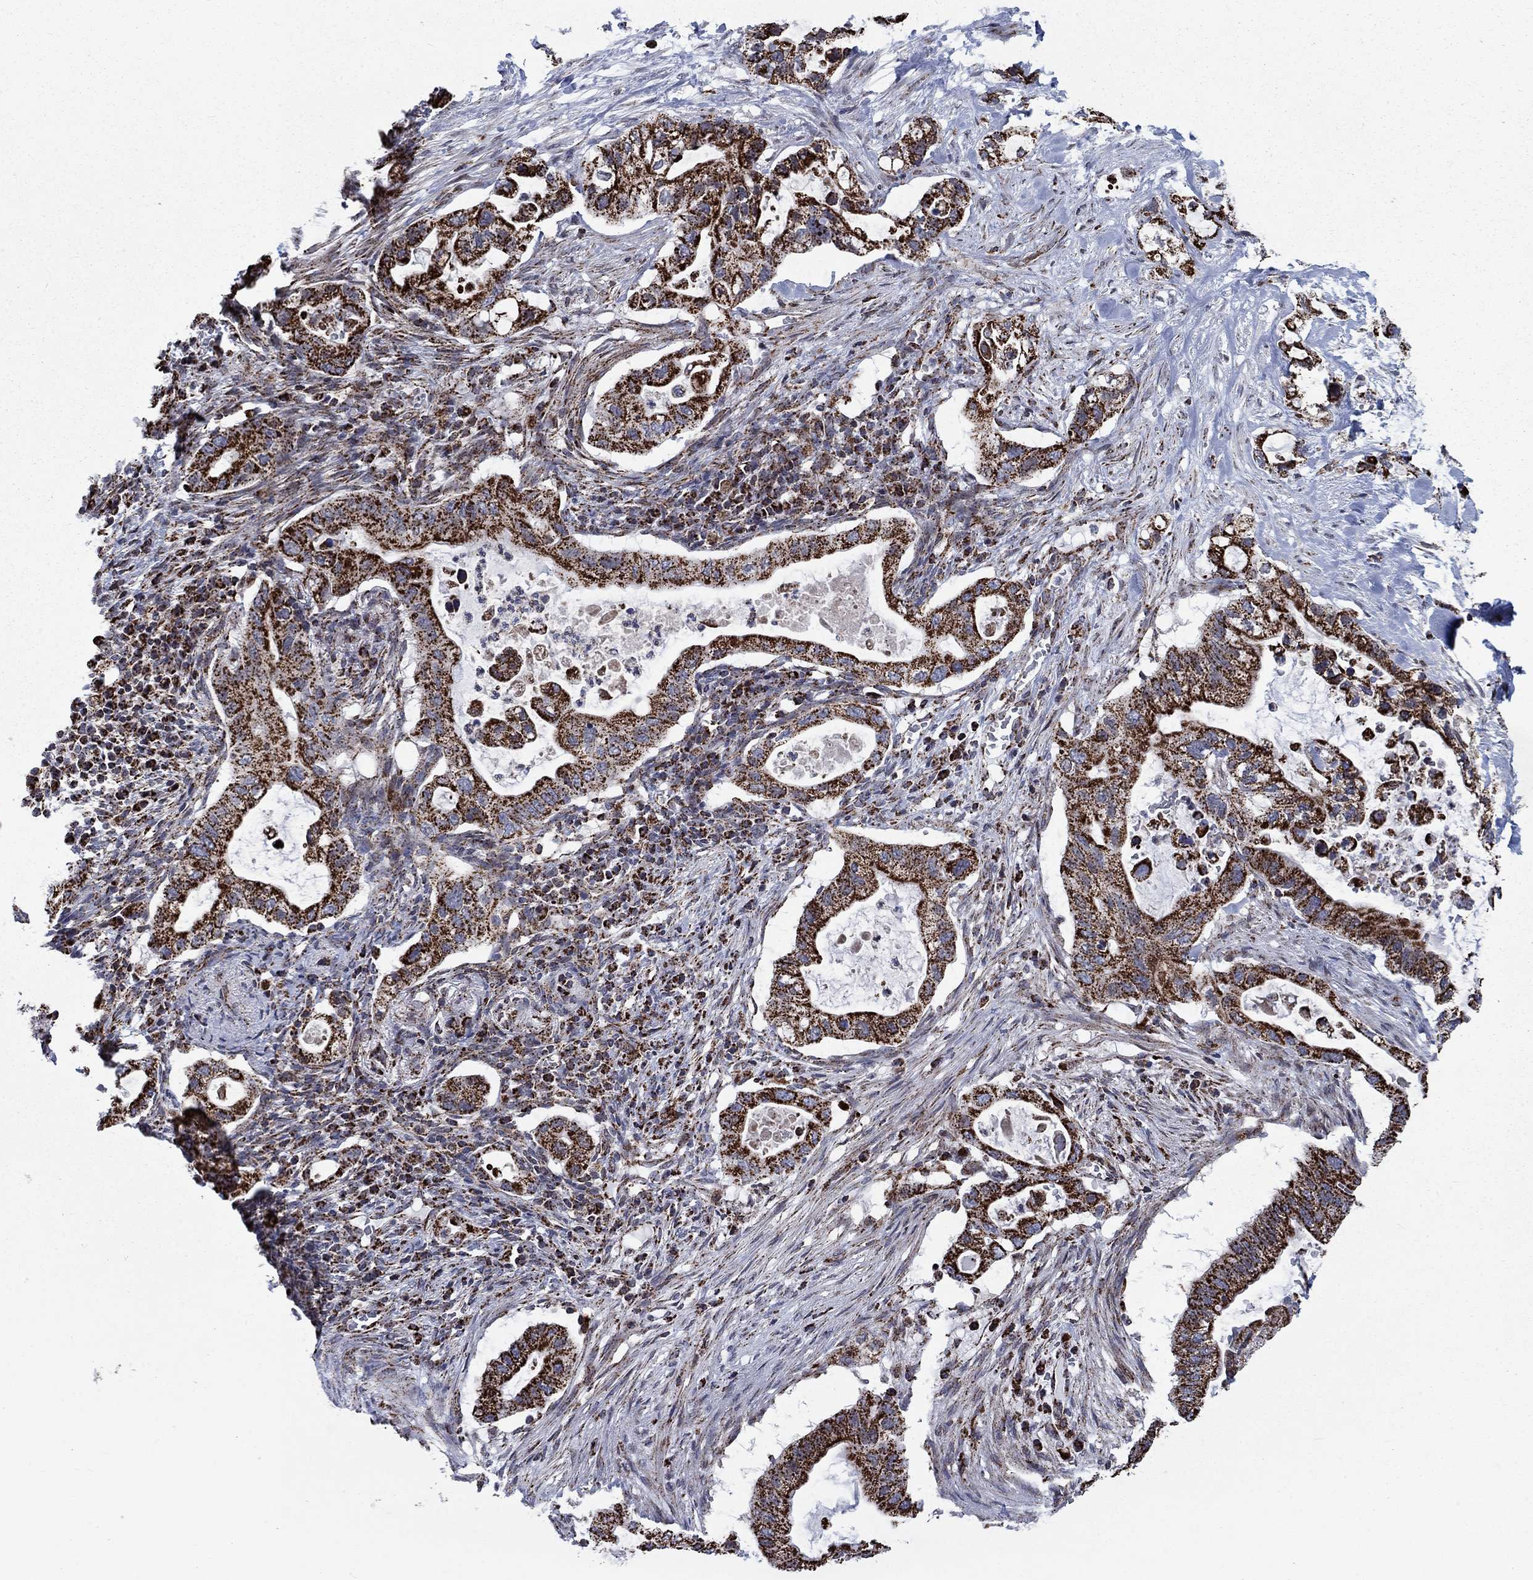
{"staining": {"intensity": "strong", "quantity": ">75%", "location": "cytoplasmic/membranous"}, "tissue": "pancreatic cancer", "cell_type": "Tumor cells", "image_type": "cancer", "snomed": [{"axis": "morphology", "description": "Adenocarcinoma, NOS"}, {"axis": "topography", "description": "Pancreas"}], "caption": "Pancreatic cancer stained with a protein marker displays strong staining in tumor cells.", "gene": "MOAP1", "patient": {"sex": "female", "age": 72}}